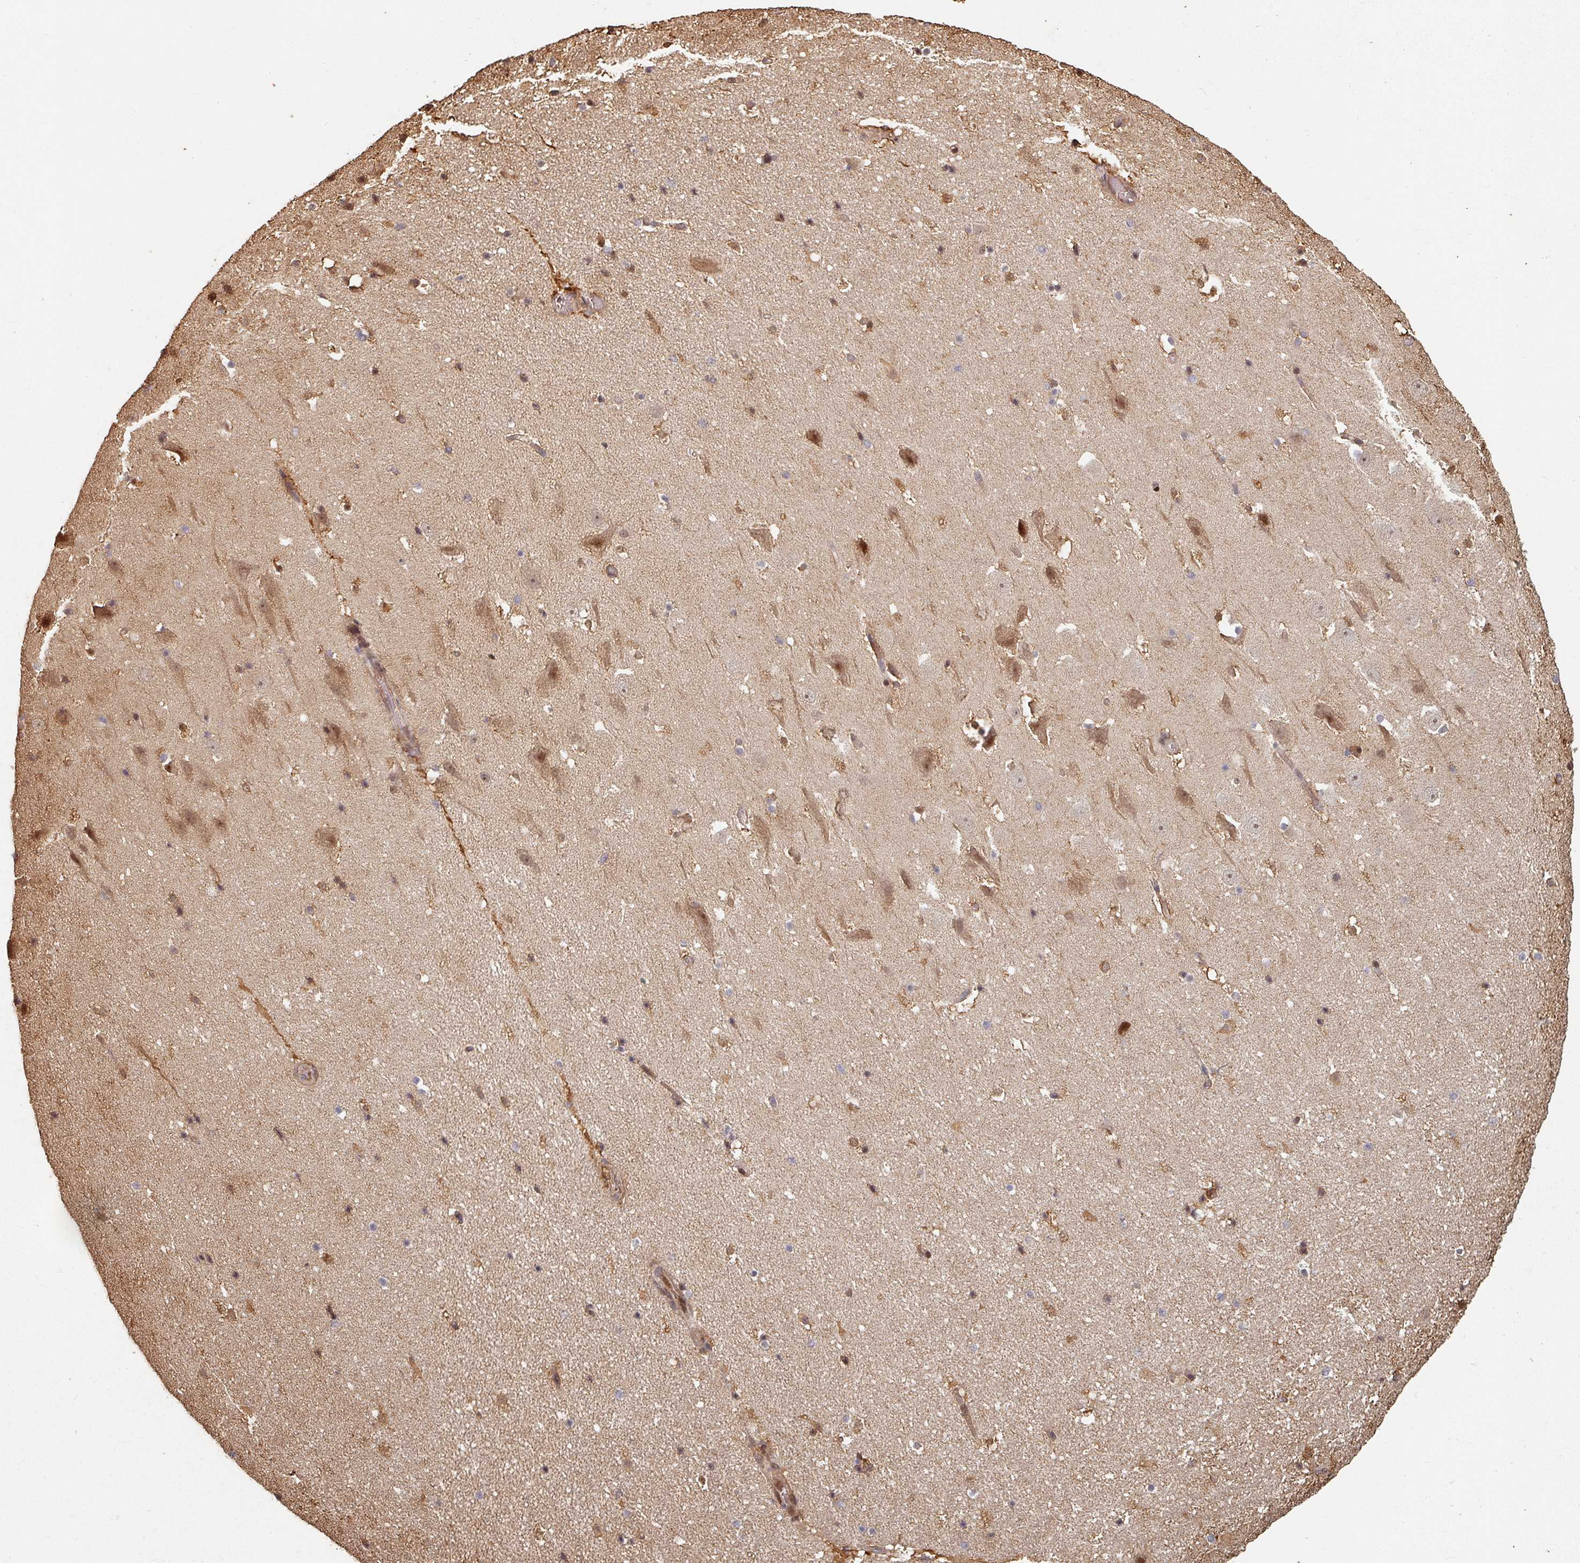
{"staining": {"intensity": "moderate", "quantity": "<25%", "location": "cytoplasmic/membranous,nuclear"}, "tissue": "hippocampus", "cell_type": "Glial cells", "image_type": "normal", "snomed": [{"axis": "morphology", "description": "Normal tissue, NOS"}, {"axis": "topography", "description": "Hippocampus"}], "caption": "Brown immunohistochemical staining in unremarkable human hippocampus demonstrates moderate cytoplasmic/membranous,nuclear positivity in about <25% of glial cells.", "gene": "EID1", "patient": {"sex": "male", "age": 37}}